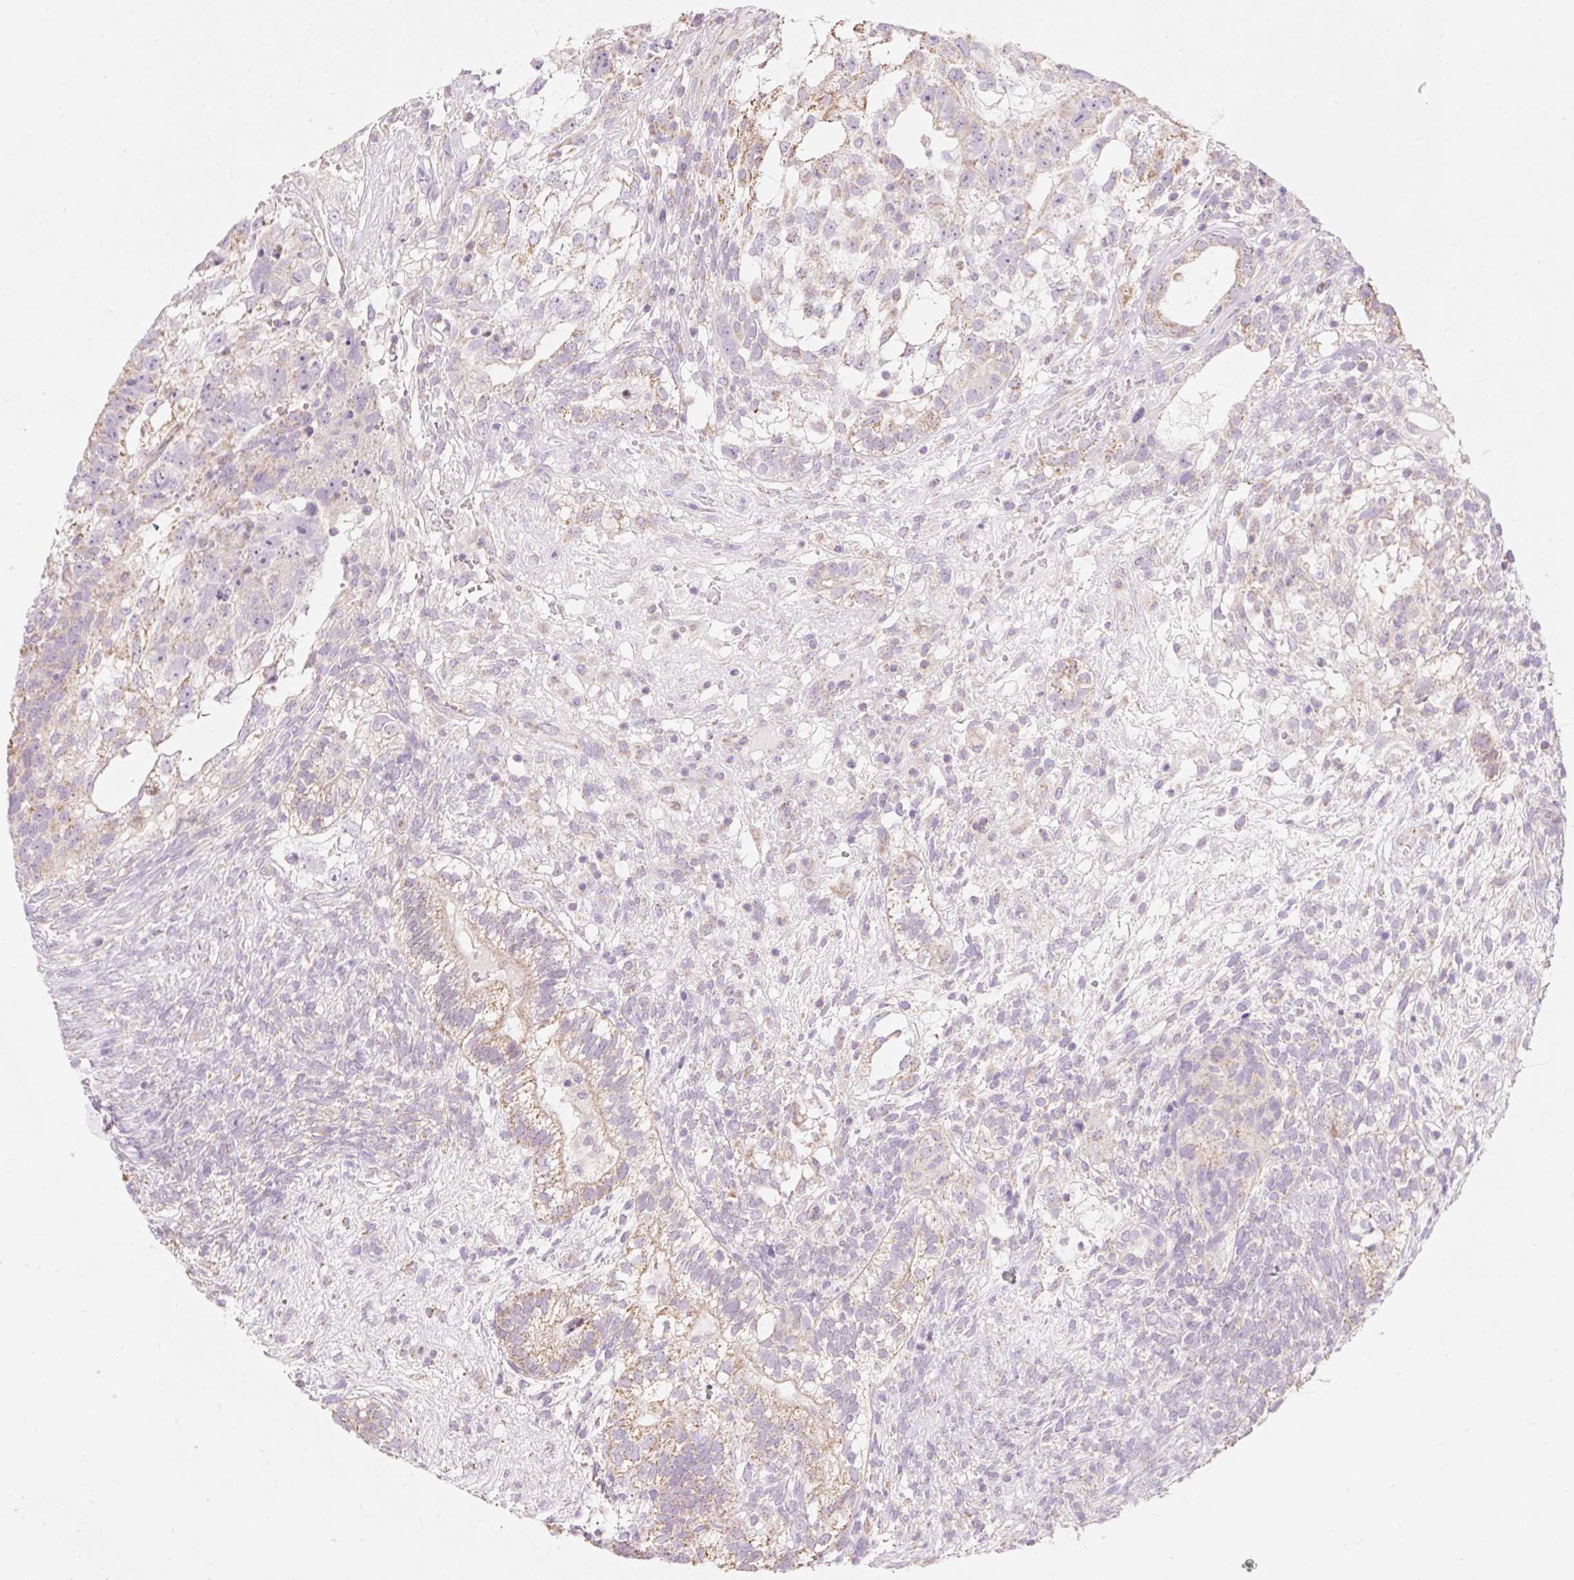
{"staining": {"intensity": "weak", "quantity": "25%-75%", "location": "cytoplasmic/membranous"}, "tissue": "testis cancer", "cell_type": "Tumor cells", "image_type": "cancer", "snomed": [{"axis": "morphology", "description": "Seminoma, NOS"}, {"axis": "morphology", "description": "Carcinoma, Embryonal, NOS"}, {"axis": "topography", "description": "Testis"}], "caption": "Immunohistochemistry of human testis cancer (embryonal carcinoma) displays low levels of weak cytoplasmic/membranous positivity in approximately 25%-75% of tumor cells.", "gene": "DHX35", "patient": {"sex": "male", "age": 41}}